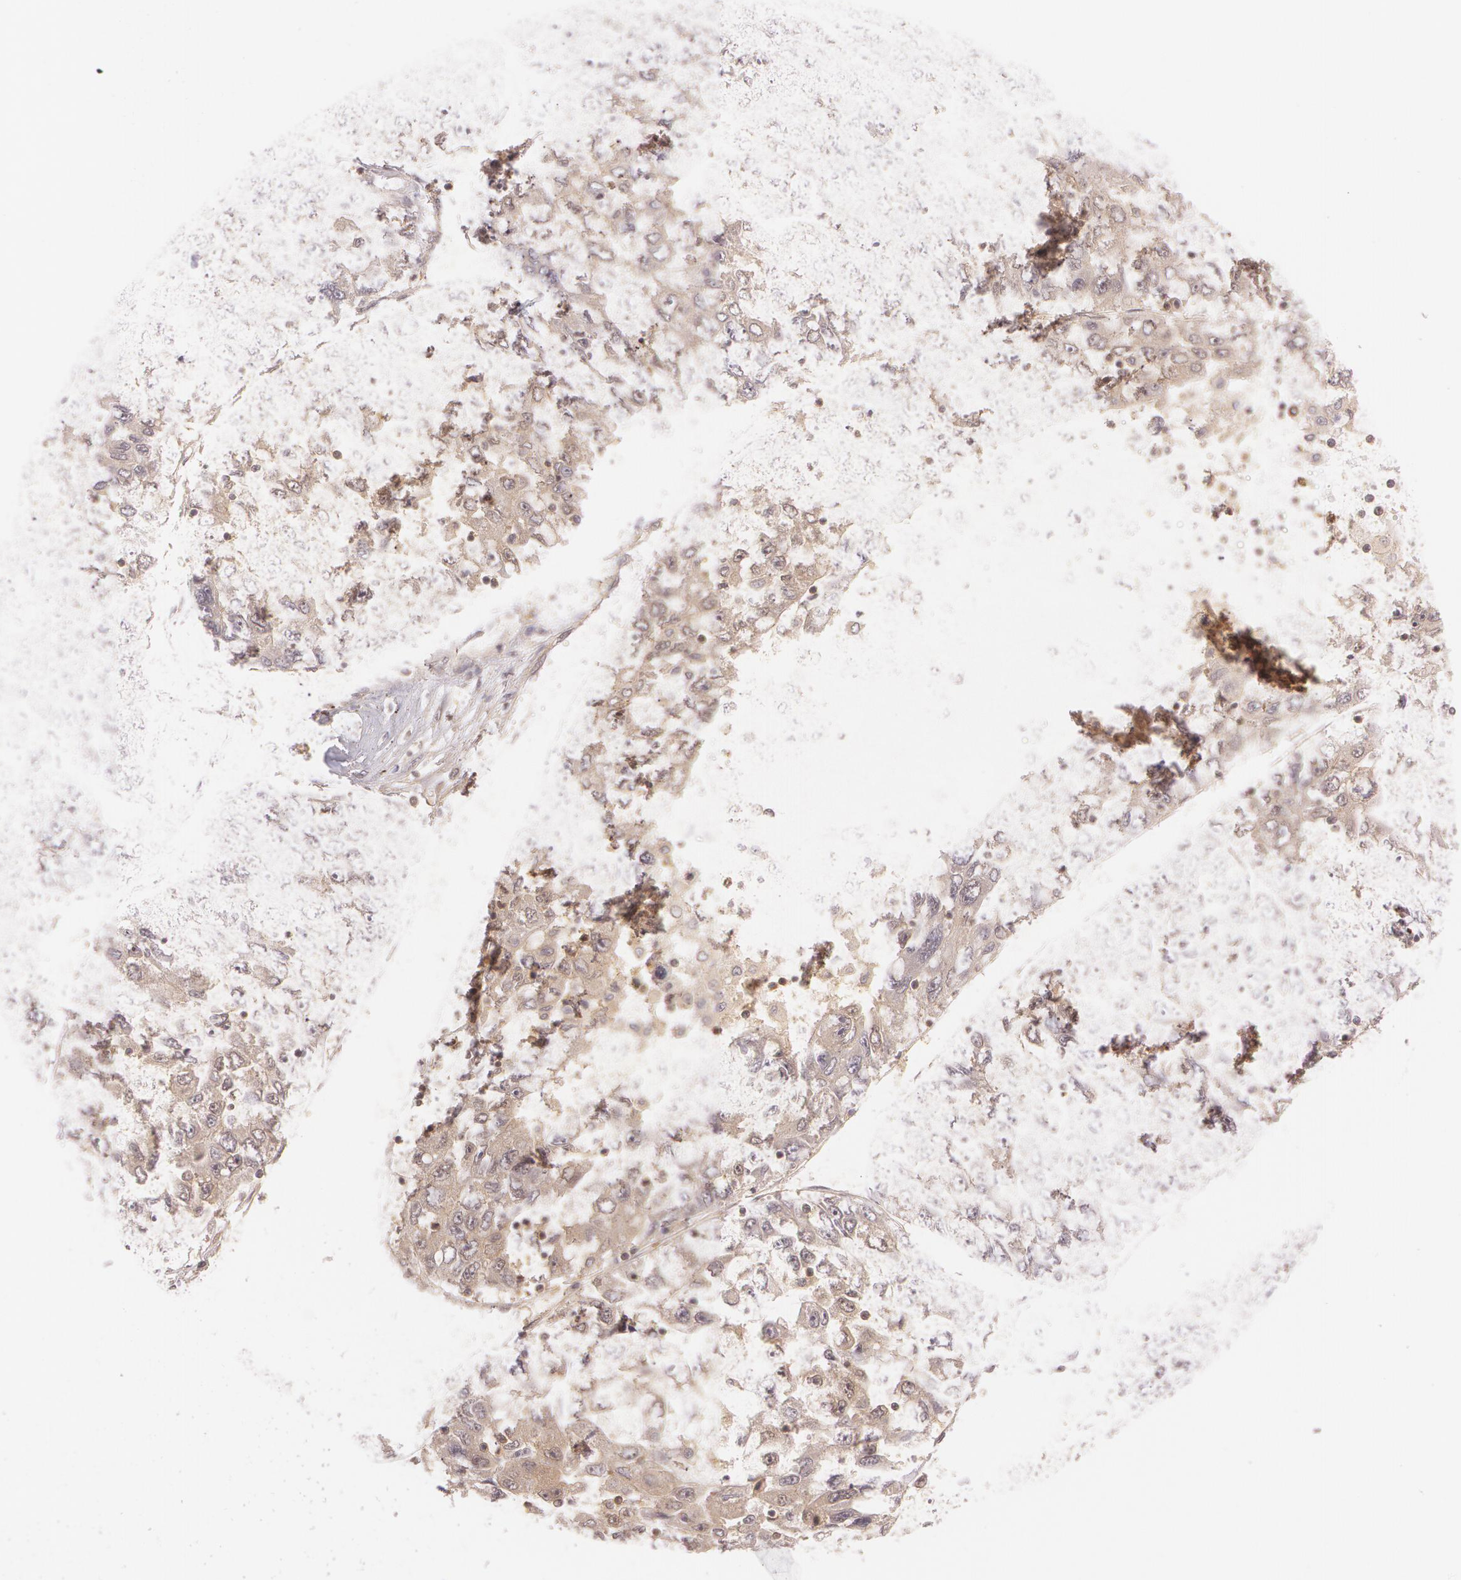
{"staining": {"intensity": "weak", "quantity": ">75%", "location": "cytoplasmic/membranous"}, "tissue": "liver cancer", "cell_type": "Tumor cells", "image_type": "cancer", "snomed": [{"axis": "morphology", "description": "Carcinoma, Hepatocellular, NOS"}, {"axis": "topography", "description": "Liver"}], "caption": "Immunohistochemical staining of human hepatocellular carcinoma (liver) shows low levels of weak cytoplasmic/membranous protein positivity in approximately >75% of tumor cells.", "gene": "ATG2B", "patient": {"sex": "male", "age": 49}}